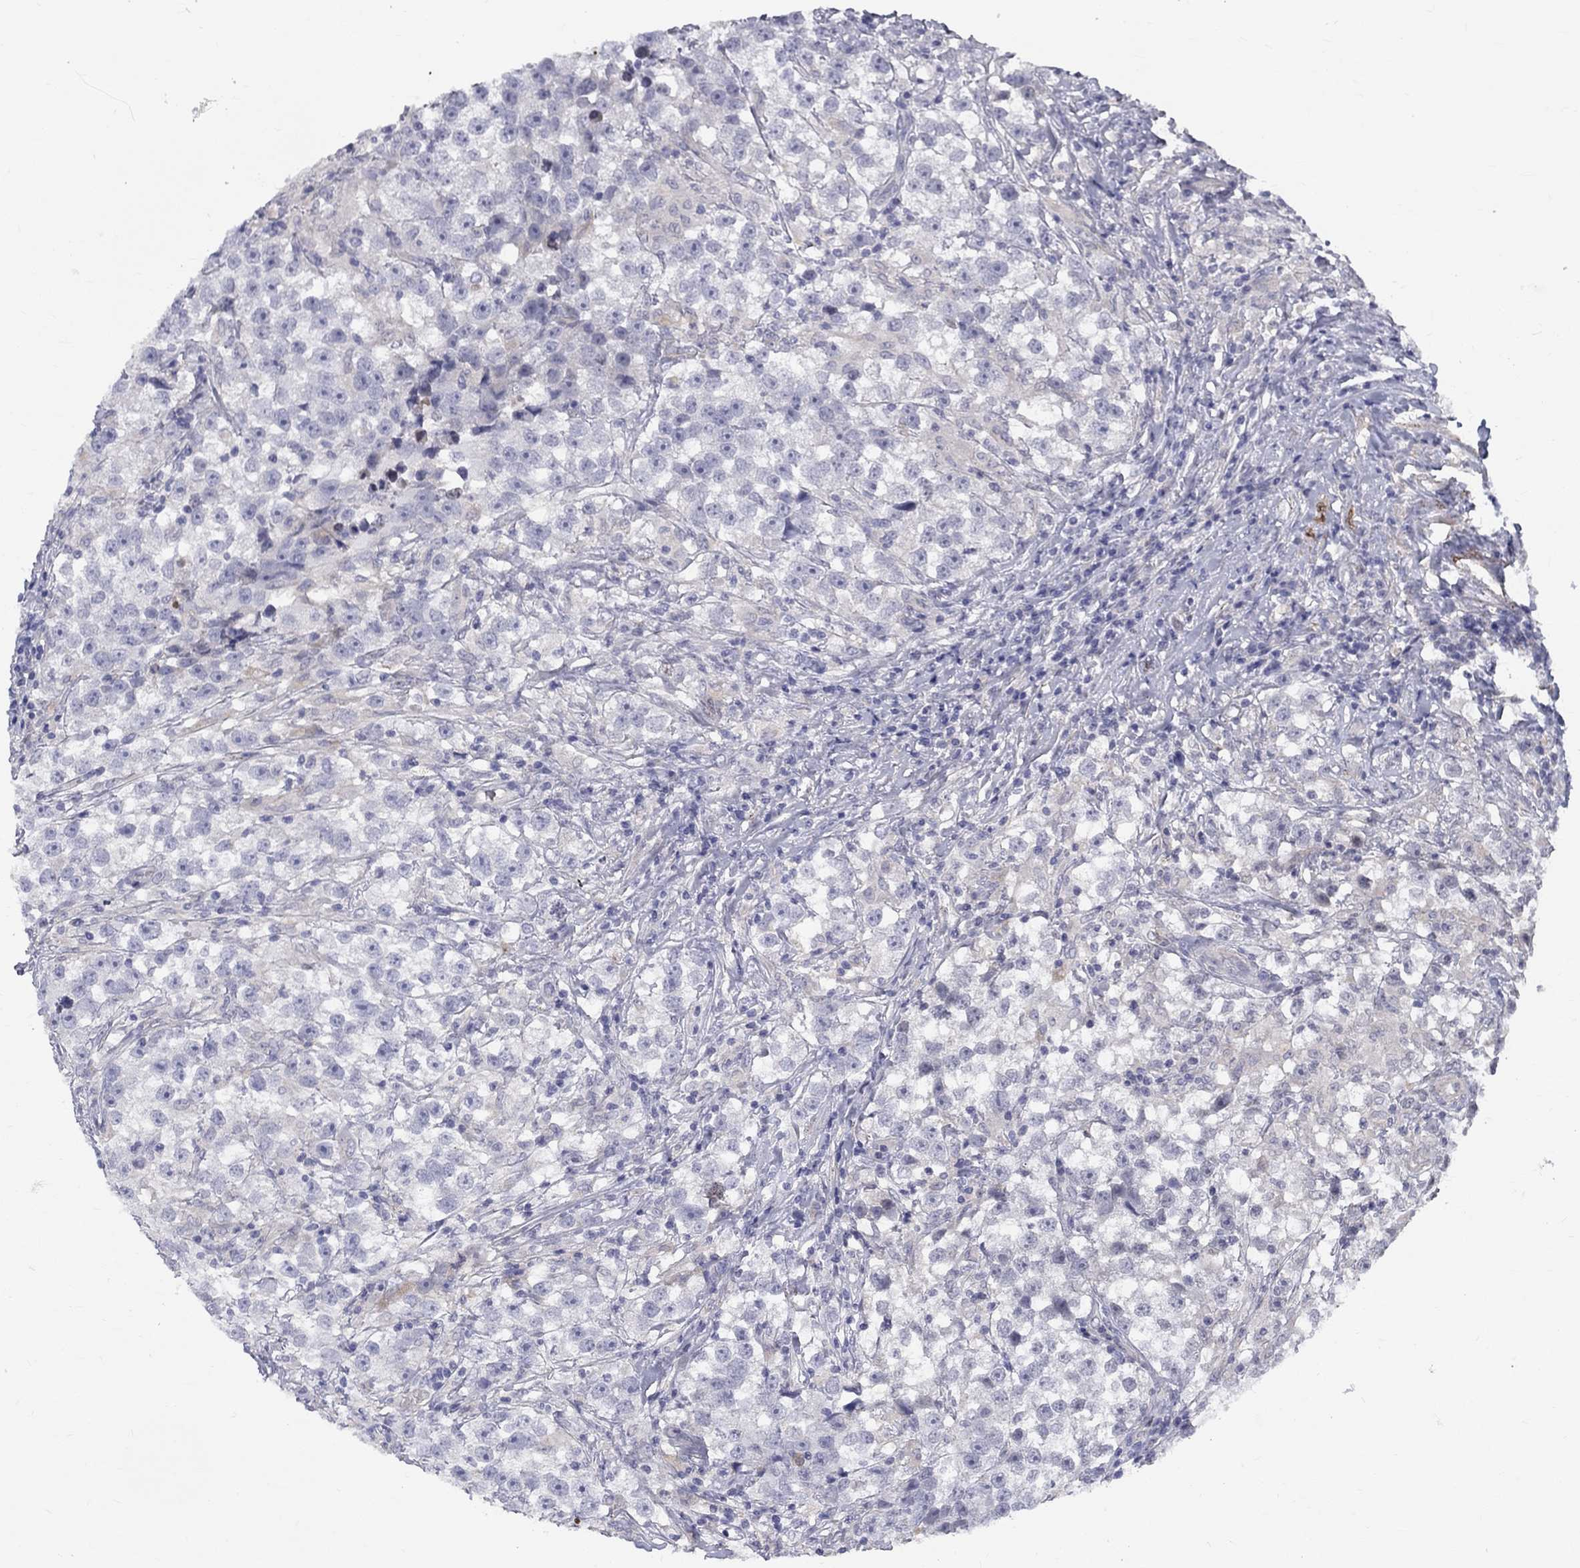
{"staining": {"intensity": "negative", "quantity": "none", "location": "none"}, "tissue": "testis cancer", "cell_type": "Tumor cells", "image_type": "cancer", "snomed": [{"axis": "morphology", "description": "Seminoma, NOS"}, {"axis": "topography", "description": "Testis"}], "caption": "This is an immunohistochemistry (IHC) histopathology image of seminoma (testis). There is no expression in tumor cells.", "gene": "EPDR1", "patient": {"sex": "male", "age": 46}}